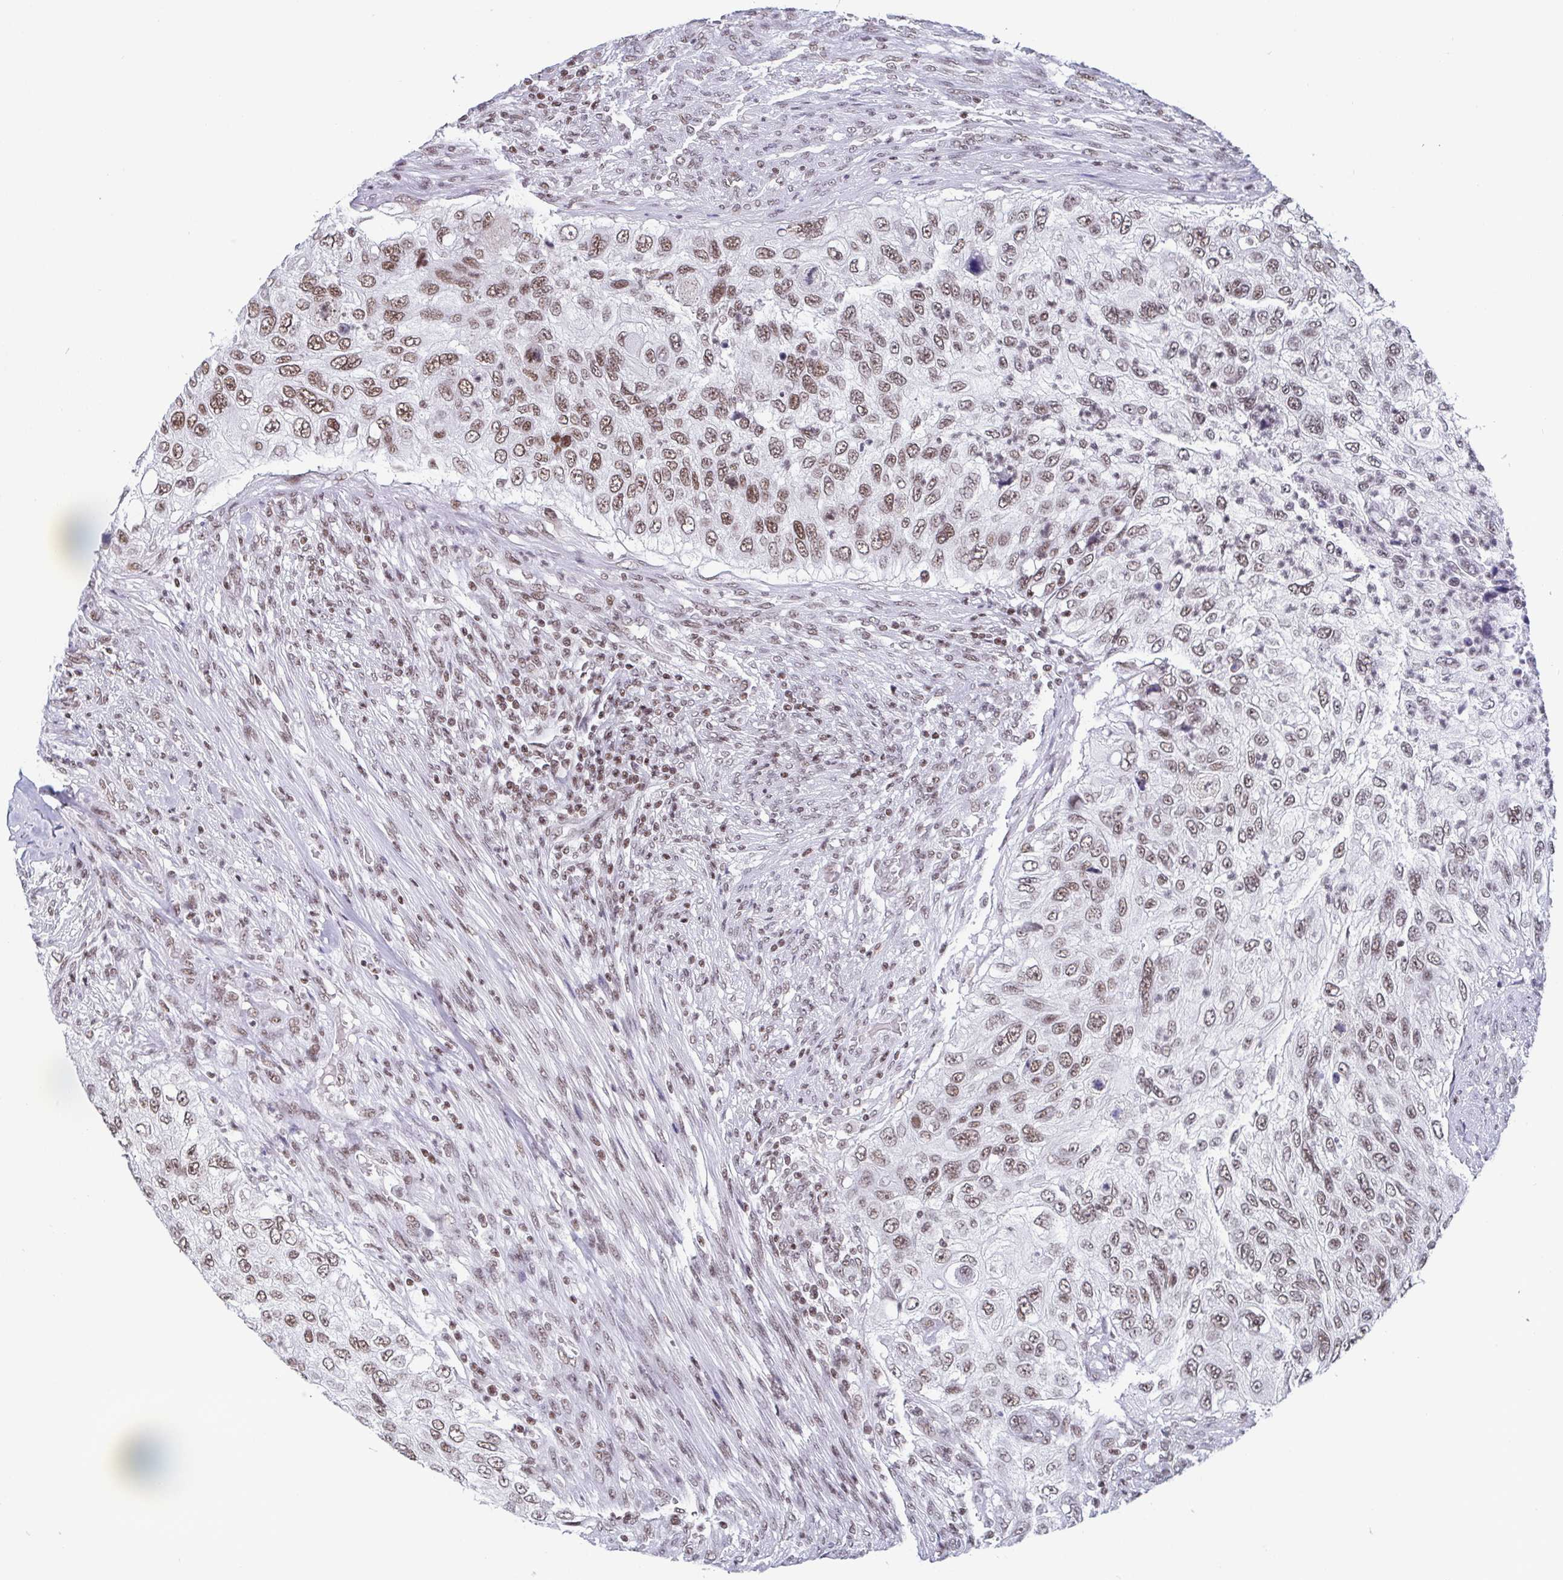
{"staining": {"intensity": "weak", "quantity": ">75%", "location": "nuclear"}, "tissue": "urothelial cancer", "cell_type": "Tumor cells", "image_type": "cancer", "snomed": [{"axis": "morphology", "description": "Urothelial carcinoma, High grade"}, {"axis": "topography", "description": "Urinary bladder"}], "caption": "Immunohistochemical staining of human urothelial cancer displays weak nuclear protein staining in approximately >75% of tumor cells.", "gene": "CTCF", "patient": {"sex": "female", "age": 60}}